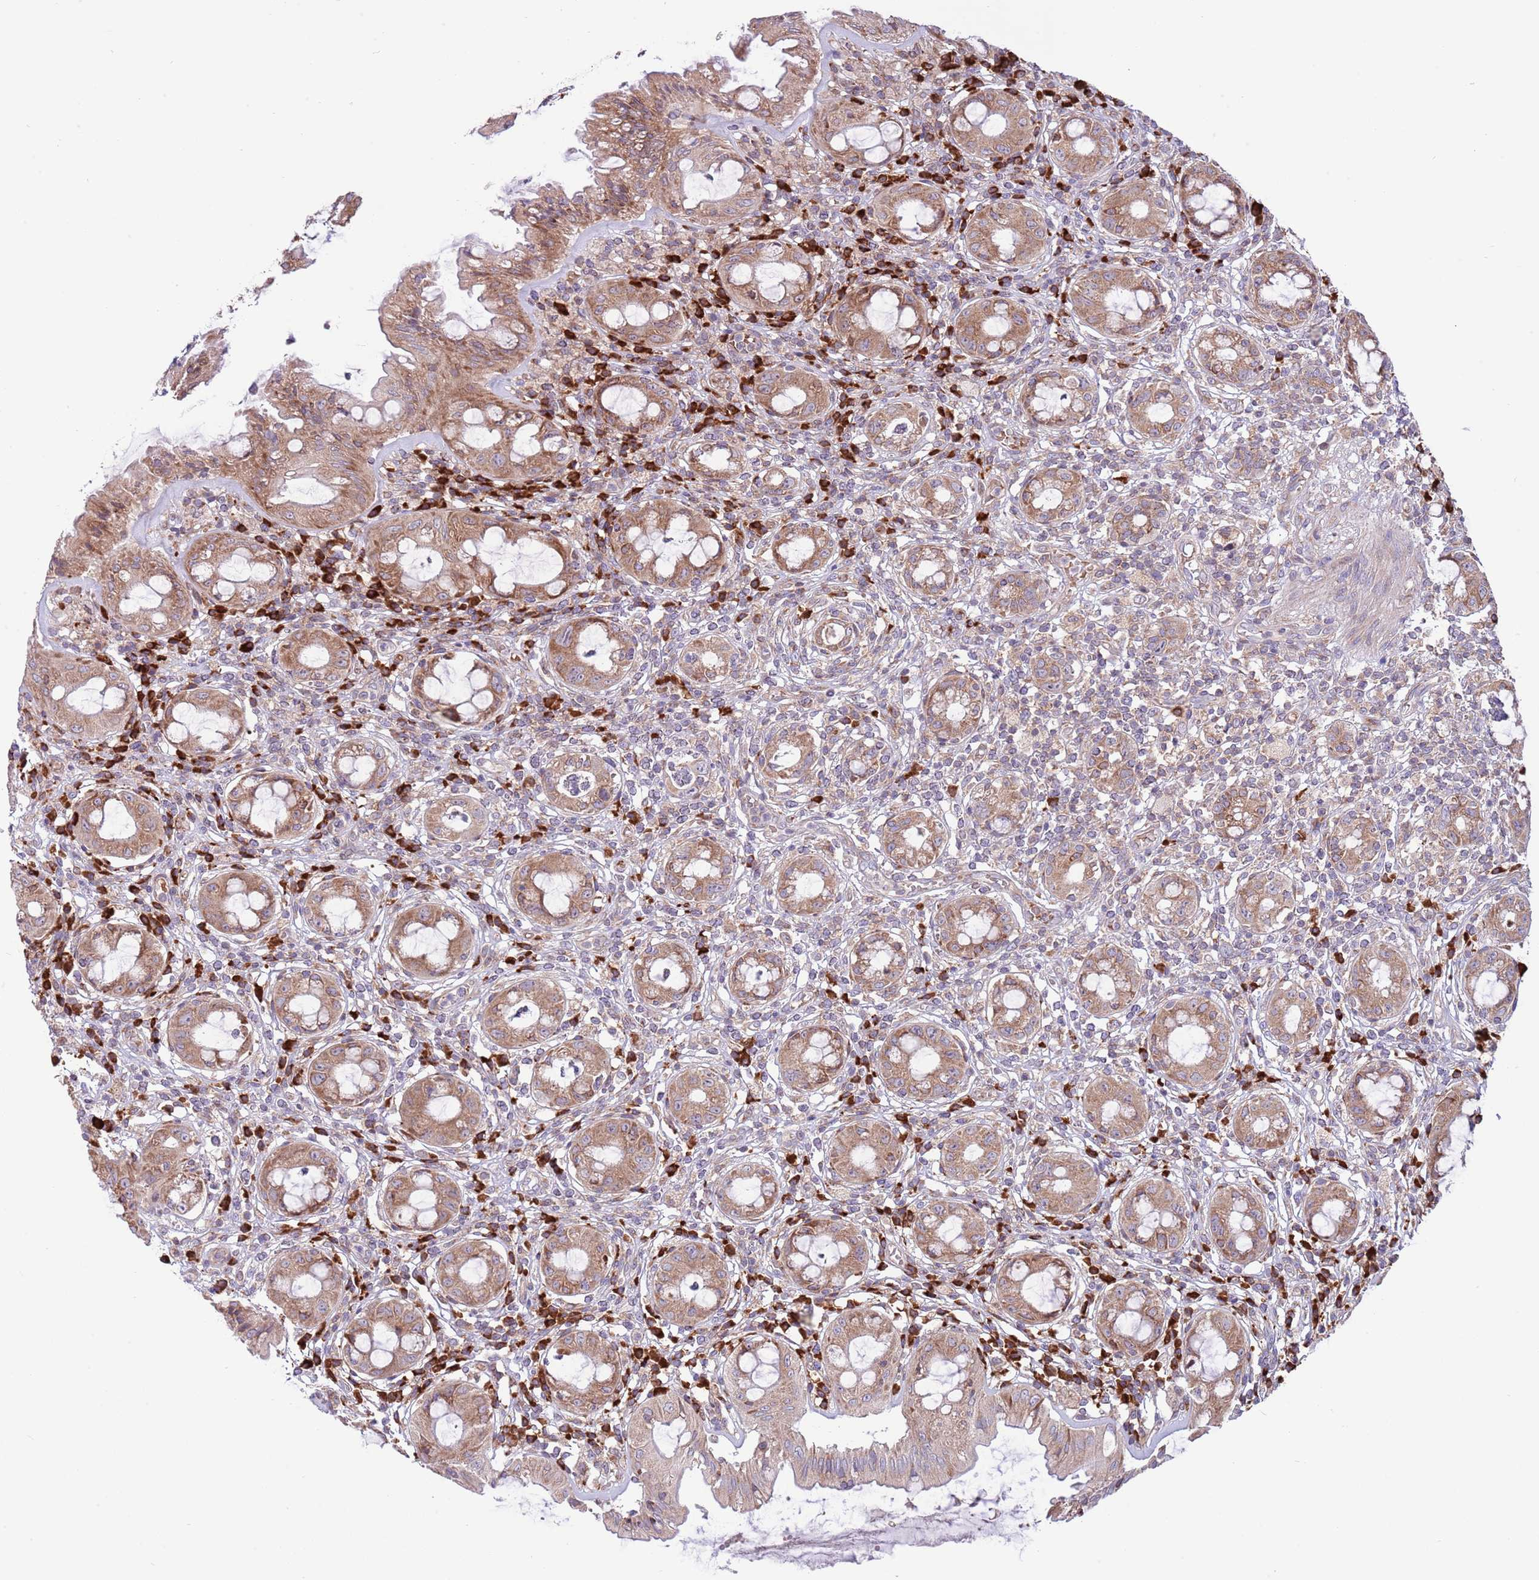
{"staining": {"intensity": "moderate", "quantity": ">75%", "location": "cytoplasmic/membranous"}, "tissue": "rectum", "cell_type": "Glandular cells", "image_type": "normal", "snomed": [{"axis": "morphology", "description": "Normal tissue, NOS"}, {"axis": "topography", "description": "Rectum"}], "caption": "Glandular cells reveal medium levels of moderate cytoplasmic/membranous expression in about >75% of cells in normal human rectum. Immunohistochemistry stains the protein of interest in brown and the nuclei are stained blue.", "gene": "DAND5", "patient": {"sex": "female", "age": 57}}